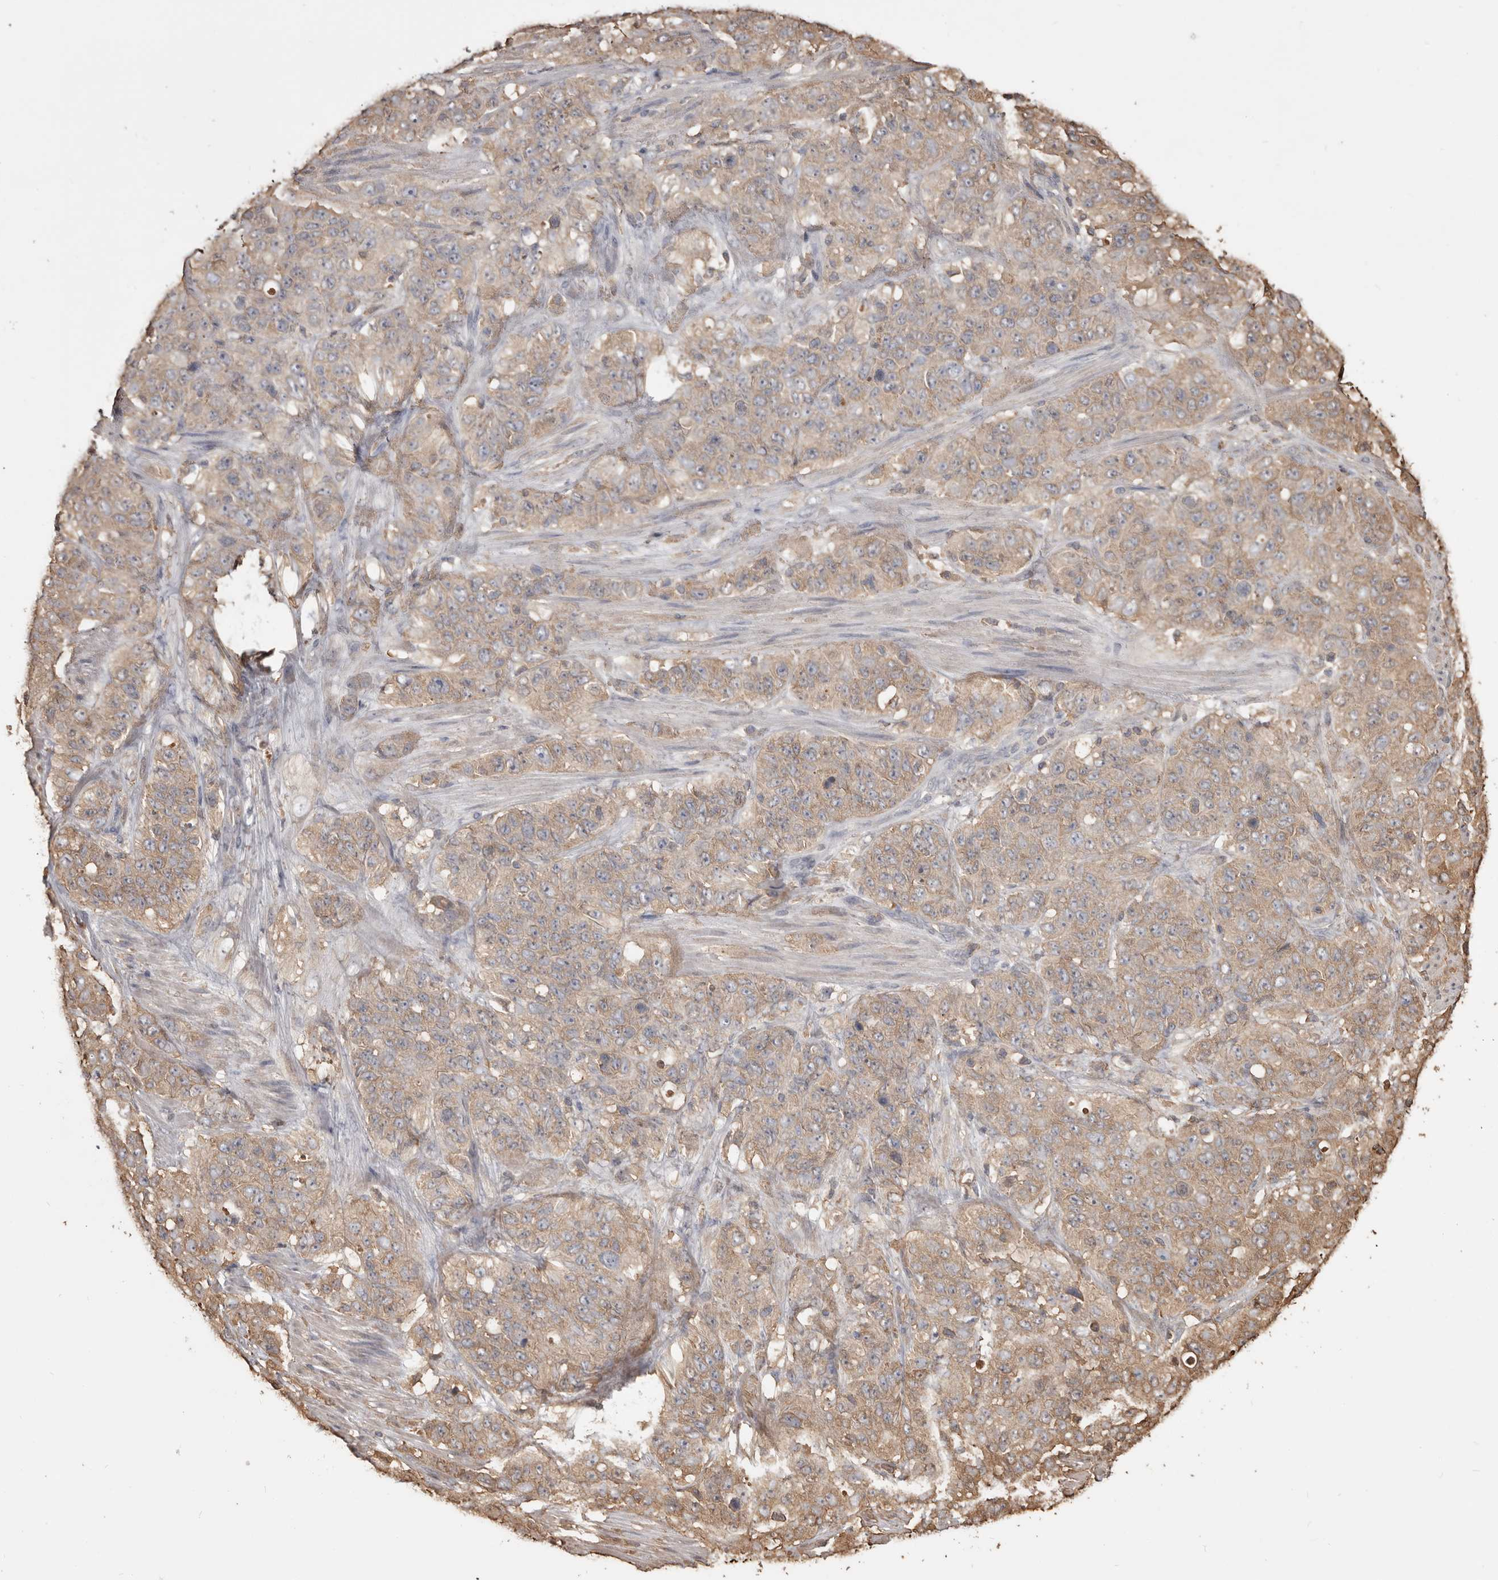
{"staining": {"intensity": "weak", "quantity": ">75%", "location": "cytoplasmic/membranous"}, "tissue": "stomach cancer", "cell_type": "Tumor cells", "image_type": "cancer", "snomed": [{"axis": "morphology", "description": "Adenocarcinoma, NOS"}, {"axis": "topography", "description": "Stomach"}], "caption": "This is an image of immunohistochemistry staining of stomach cancer, which shows weak expression in the cytoplasmic/membranous of tumor cells.", "gene": "PKM", "patient": {"sex": "male", "age": 48}}